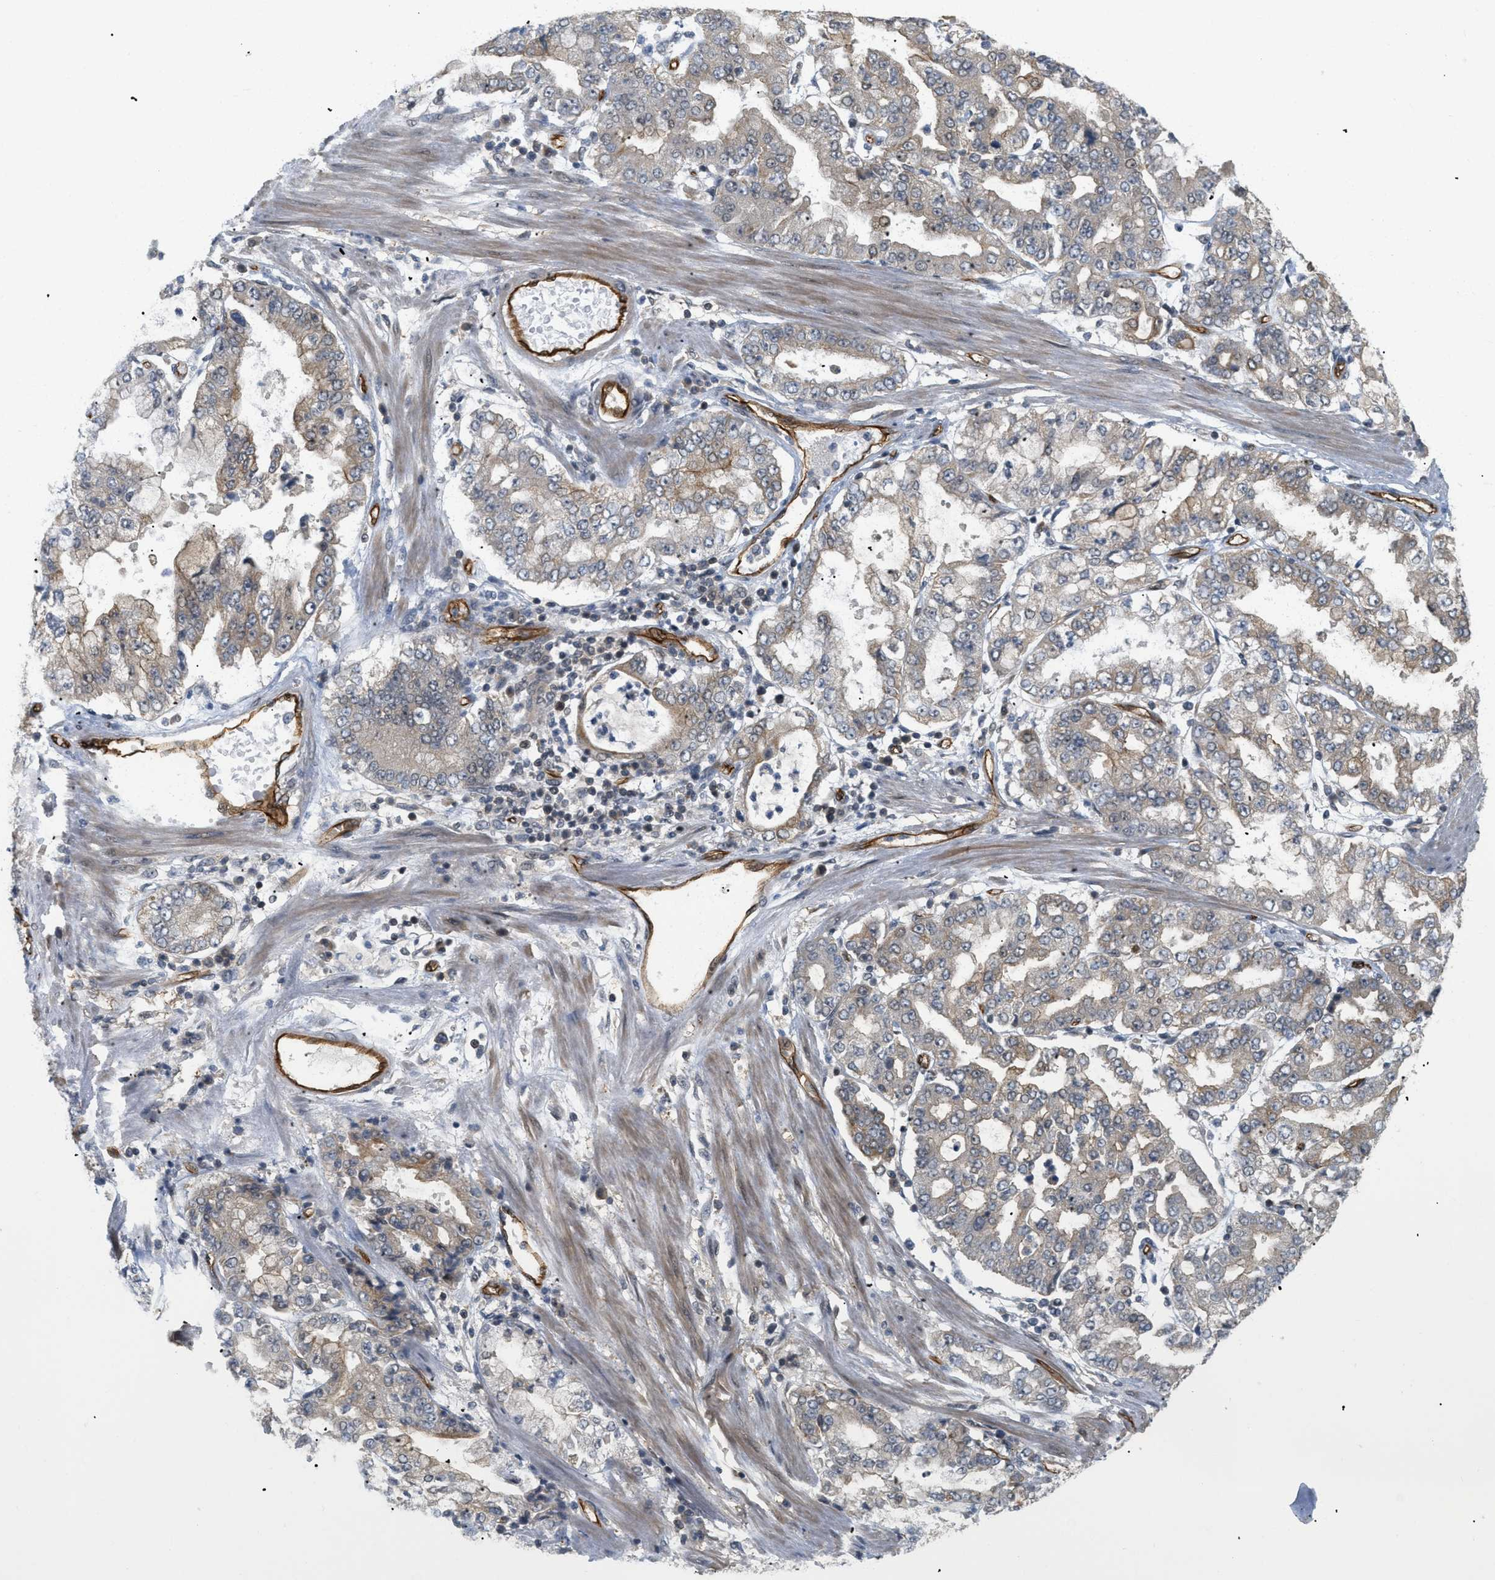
{"staining": {"intensity": "weak", "quantity": ">75%", "location": "cytoplasmic/membranous"}, "tissue": "stomach cancer", "cell_type": "Tumor cells", "image_type": "cancer", "snomed": [{"axis": "morphology", "description": "Adenocarcinoma, NOS"}, {"axis": "topography", "description": "Stomach"}], "caption": "Tumor cells reveal weak cytoplasmic/membranous positivity in approximately >75% of cells in stomach cancer (adenocarcinoma).", "gene": "PALMD", "patient": {"sex": "male", "age": 76}}